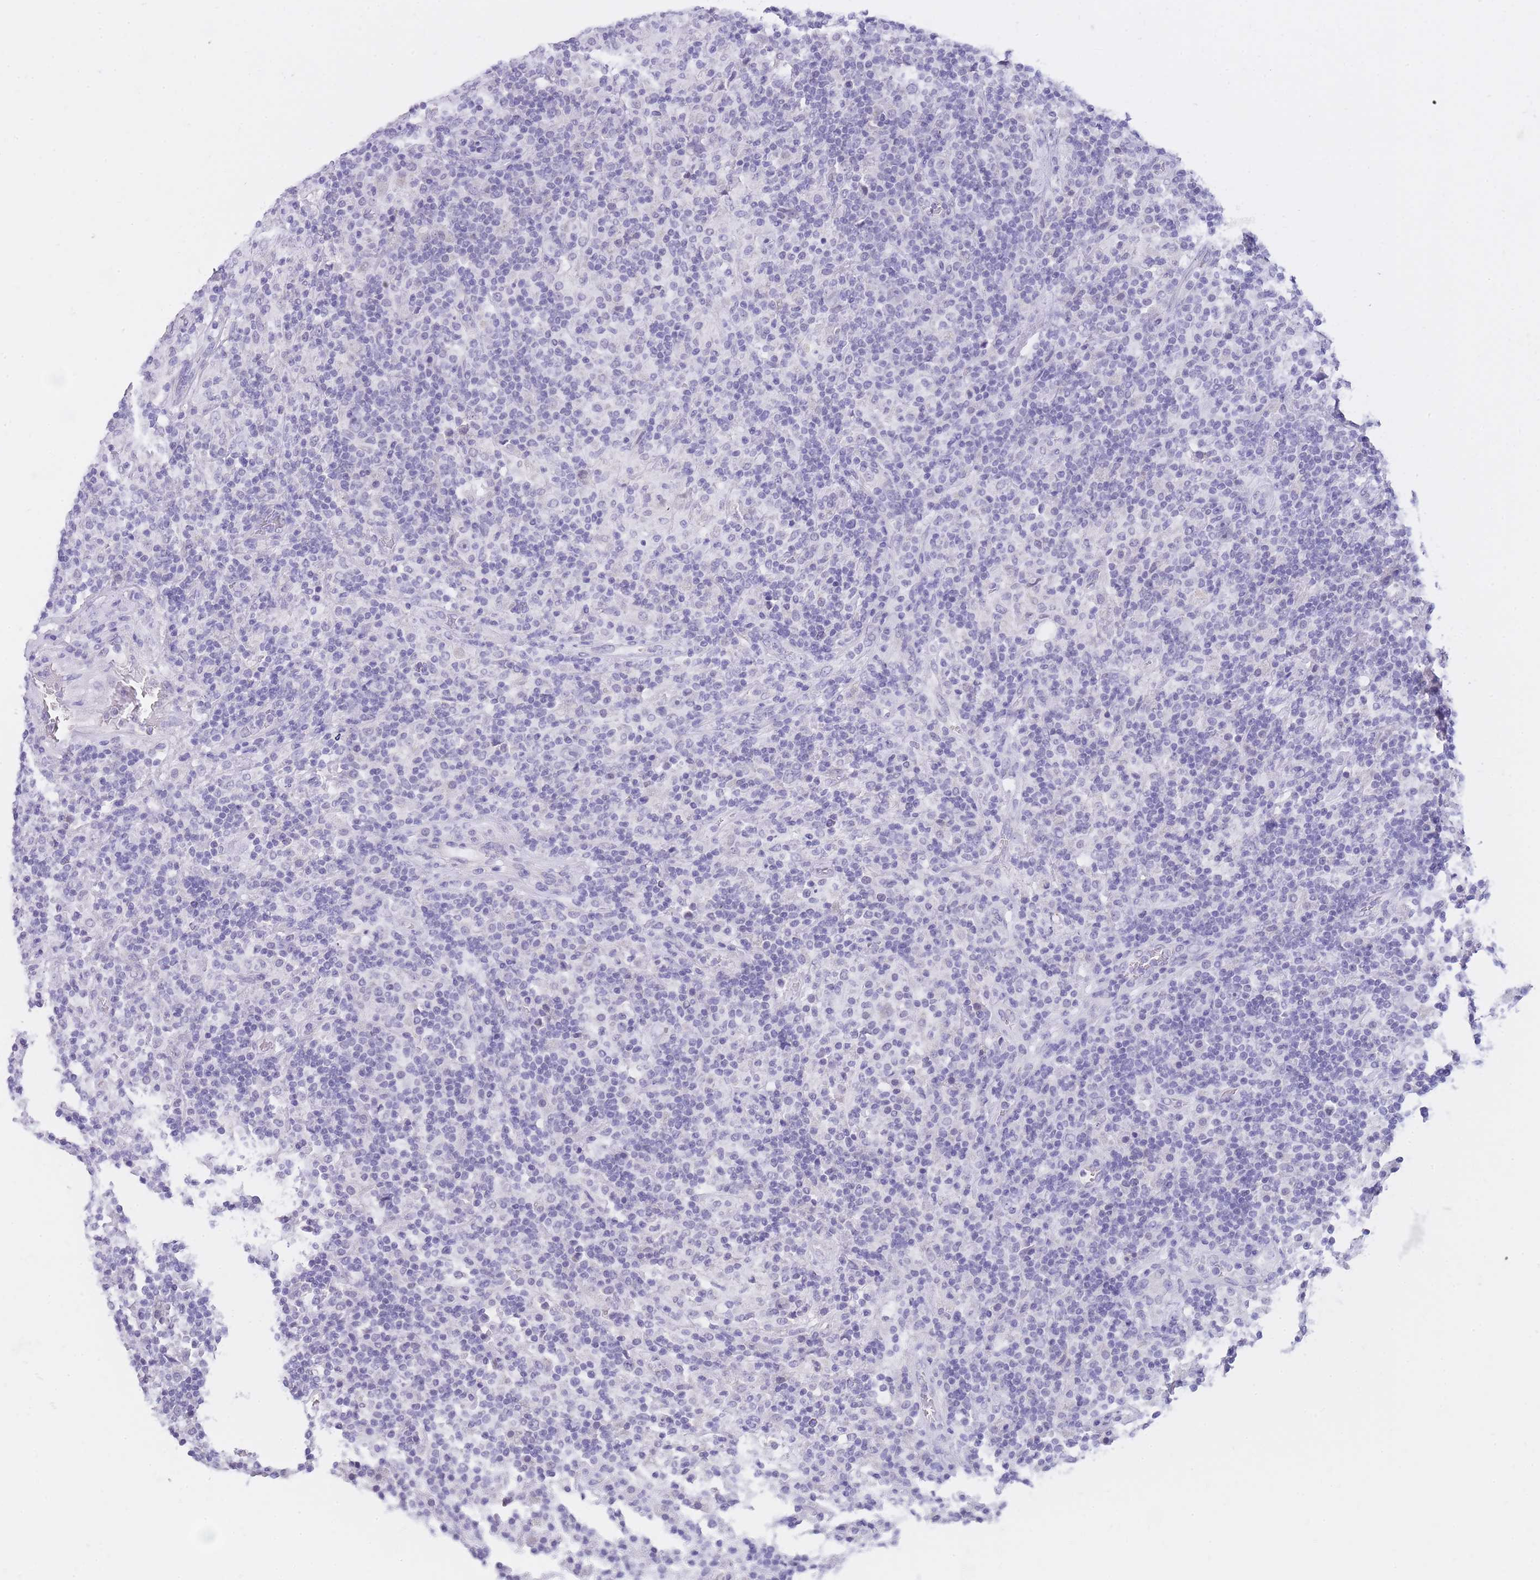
{"staining": {"intensity": "weak", "quantity": "25%-75%", "location": "cytoplasmic/membranous"}, "tissue": "lymphoma", "cell_type": "Tumor cells", "image_type": "cancer", "snomed": [{"axis": "morphology", "description": "Hodgkin's disease, NOS"}, {"axis": "topography", "description": "Lymph node"}], "caption": "Lymphoma stained with a brown dye displays weak cytoplasmic/membranous positive staining in approximately 25%-75% of tumor cells.", "gene": "FRAT2", "patient": {"sex": "male", "age": 70}}